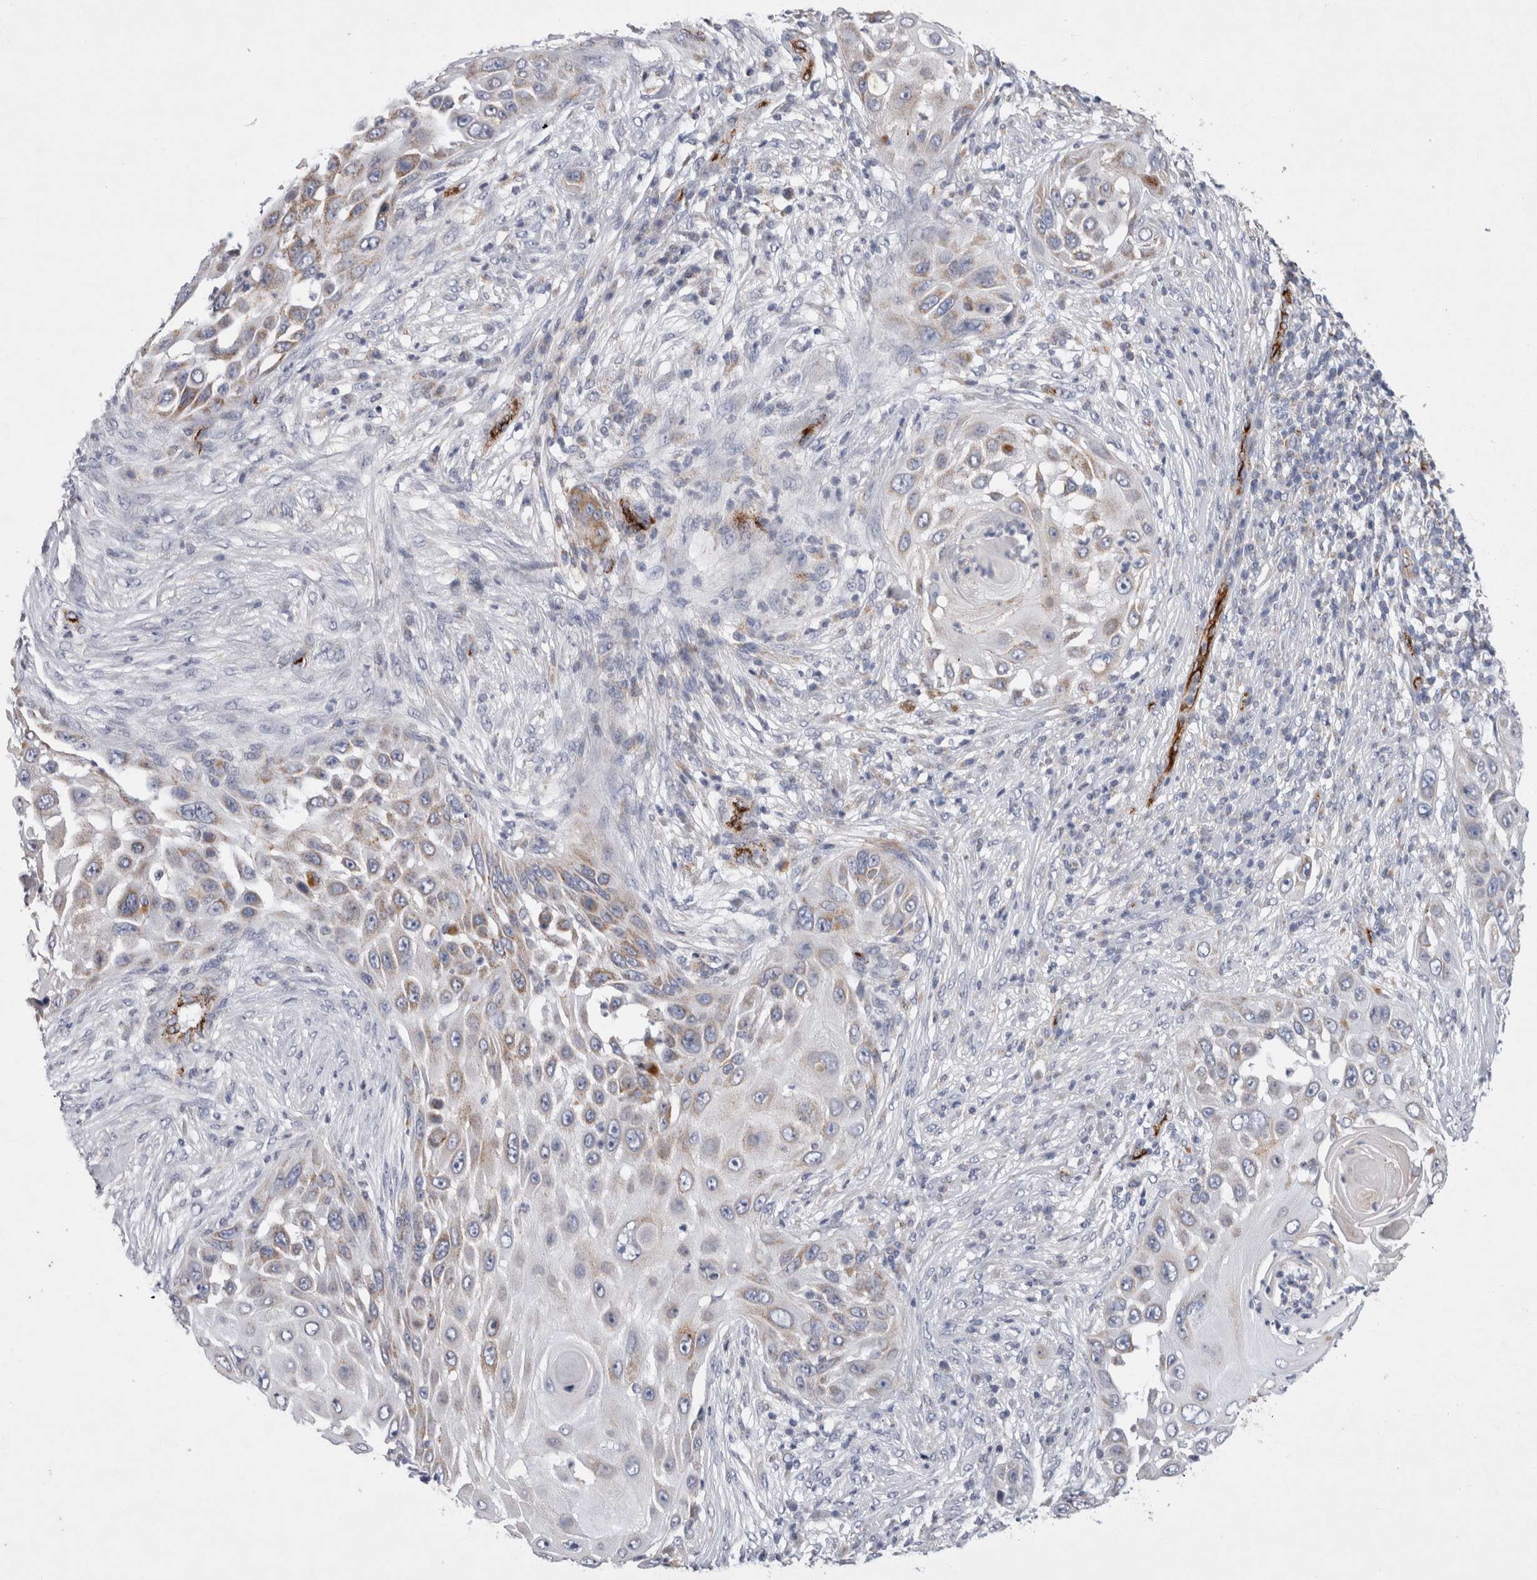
{"staining": {"intensity": "moderate", "quantity": "25%-75%", "location": "cytoplasmic/membranous"}, "tissue": "skin cancer", "cell_type": "Tumor cells", "image_type": "cancer", "snomed": [{"axis": "morphology", "description": "Squamous cell carcinoma, NOS"}, {"axis": "topography", "description": "Skin"}], "caption": "The immunohistochemical stain shows moderate cytoplasmic/membranous positivity in tumor cells of skin cancer (squamous cell carcinoma) tissue.", "gene": "IARS2", "patient": {"sex": "female", "age": 44}}